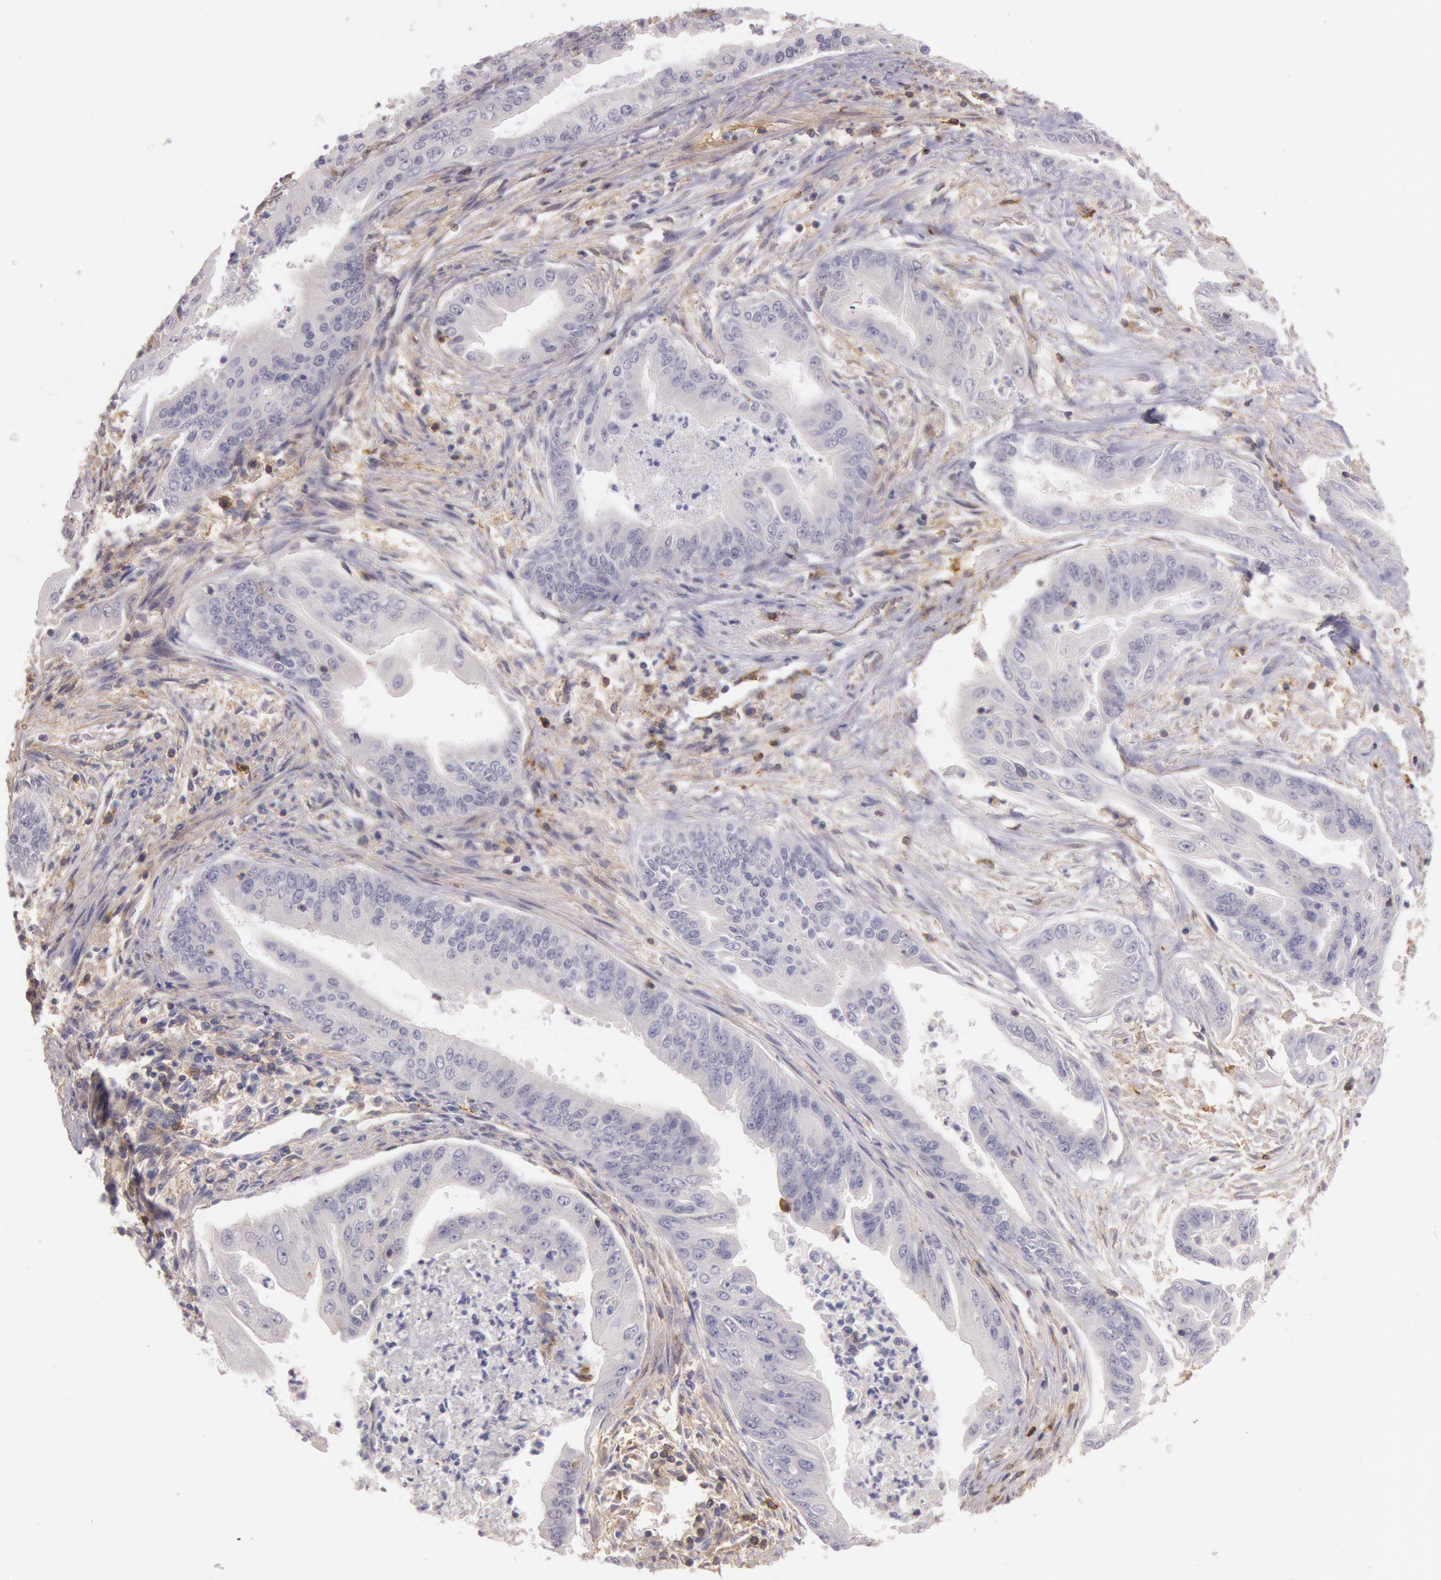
{"staining": {"intensity": "negative", "quantity": "none", "location": "none"}, "tissue": "endometrial cancer", "cell_type": "Tumor cells", "image_type": "cancer", "snomed": [{"axis": "morphology", "description": "Adenocarcinoma, NOS"}, {"axis": "topography", "description": "Endometrium"}], "caption": "Human endometrial adenocarcinoma stained for a protein using IHC exhibits no staining in tumor cells.", "gene": "TRIB2", "patient": {"sex": "female", "age": 63}}